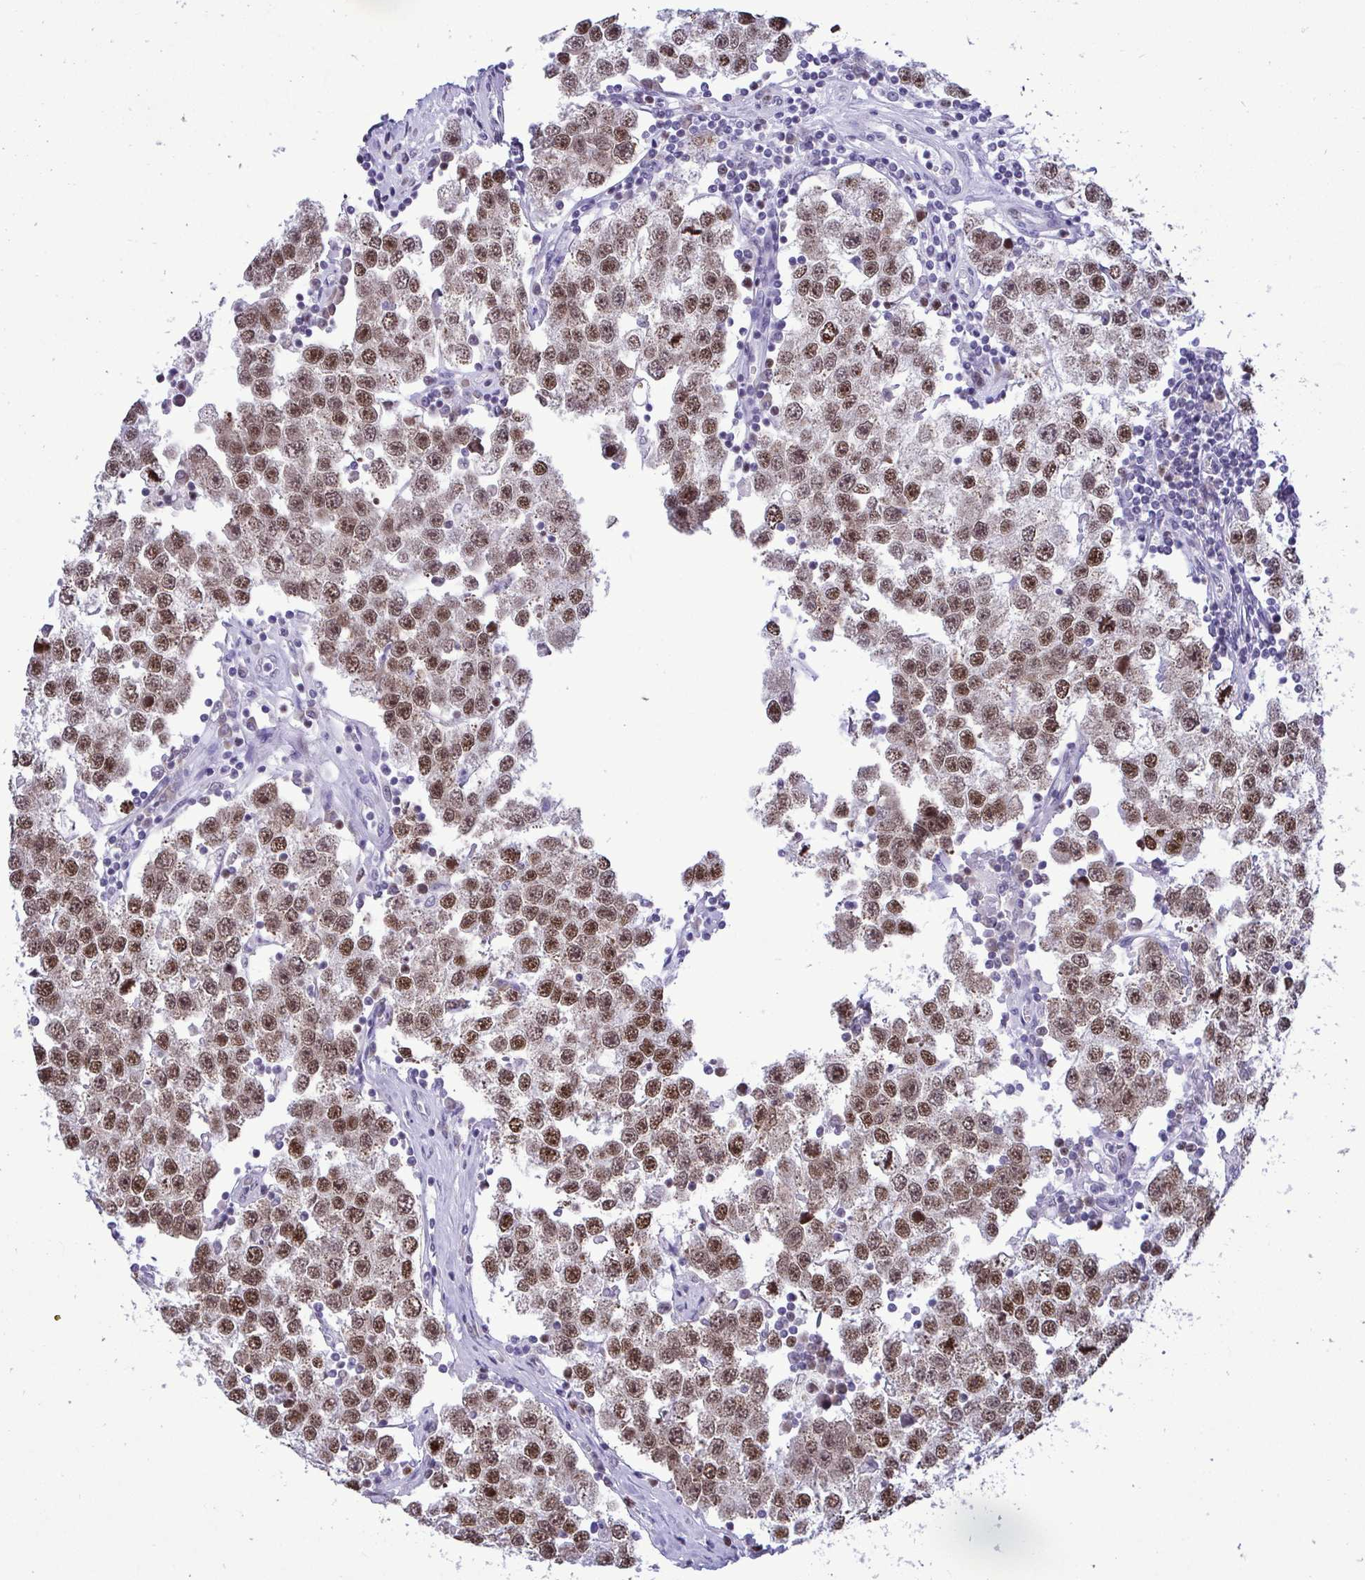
{"staining": {"intensity": "moderate", "quantity": ">75%", "location": "nuclear"}, "tissue": "testis cancer", "cell_type": "Tumor cells", "image_type": "cancer", "snomed": [{"axis": "morphology", "description": "Seminoma, NOS"}, {"axis": "topography", "description": "Testis"}], "caption": "Immunohistochemical staining of human testis seminoma exhibits medium levels of moderate nuclear expression in about >75% of tumor cells.", "gene": "C1QL2", "patient": {"sex": "male", "age": 34}}